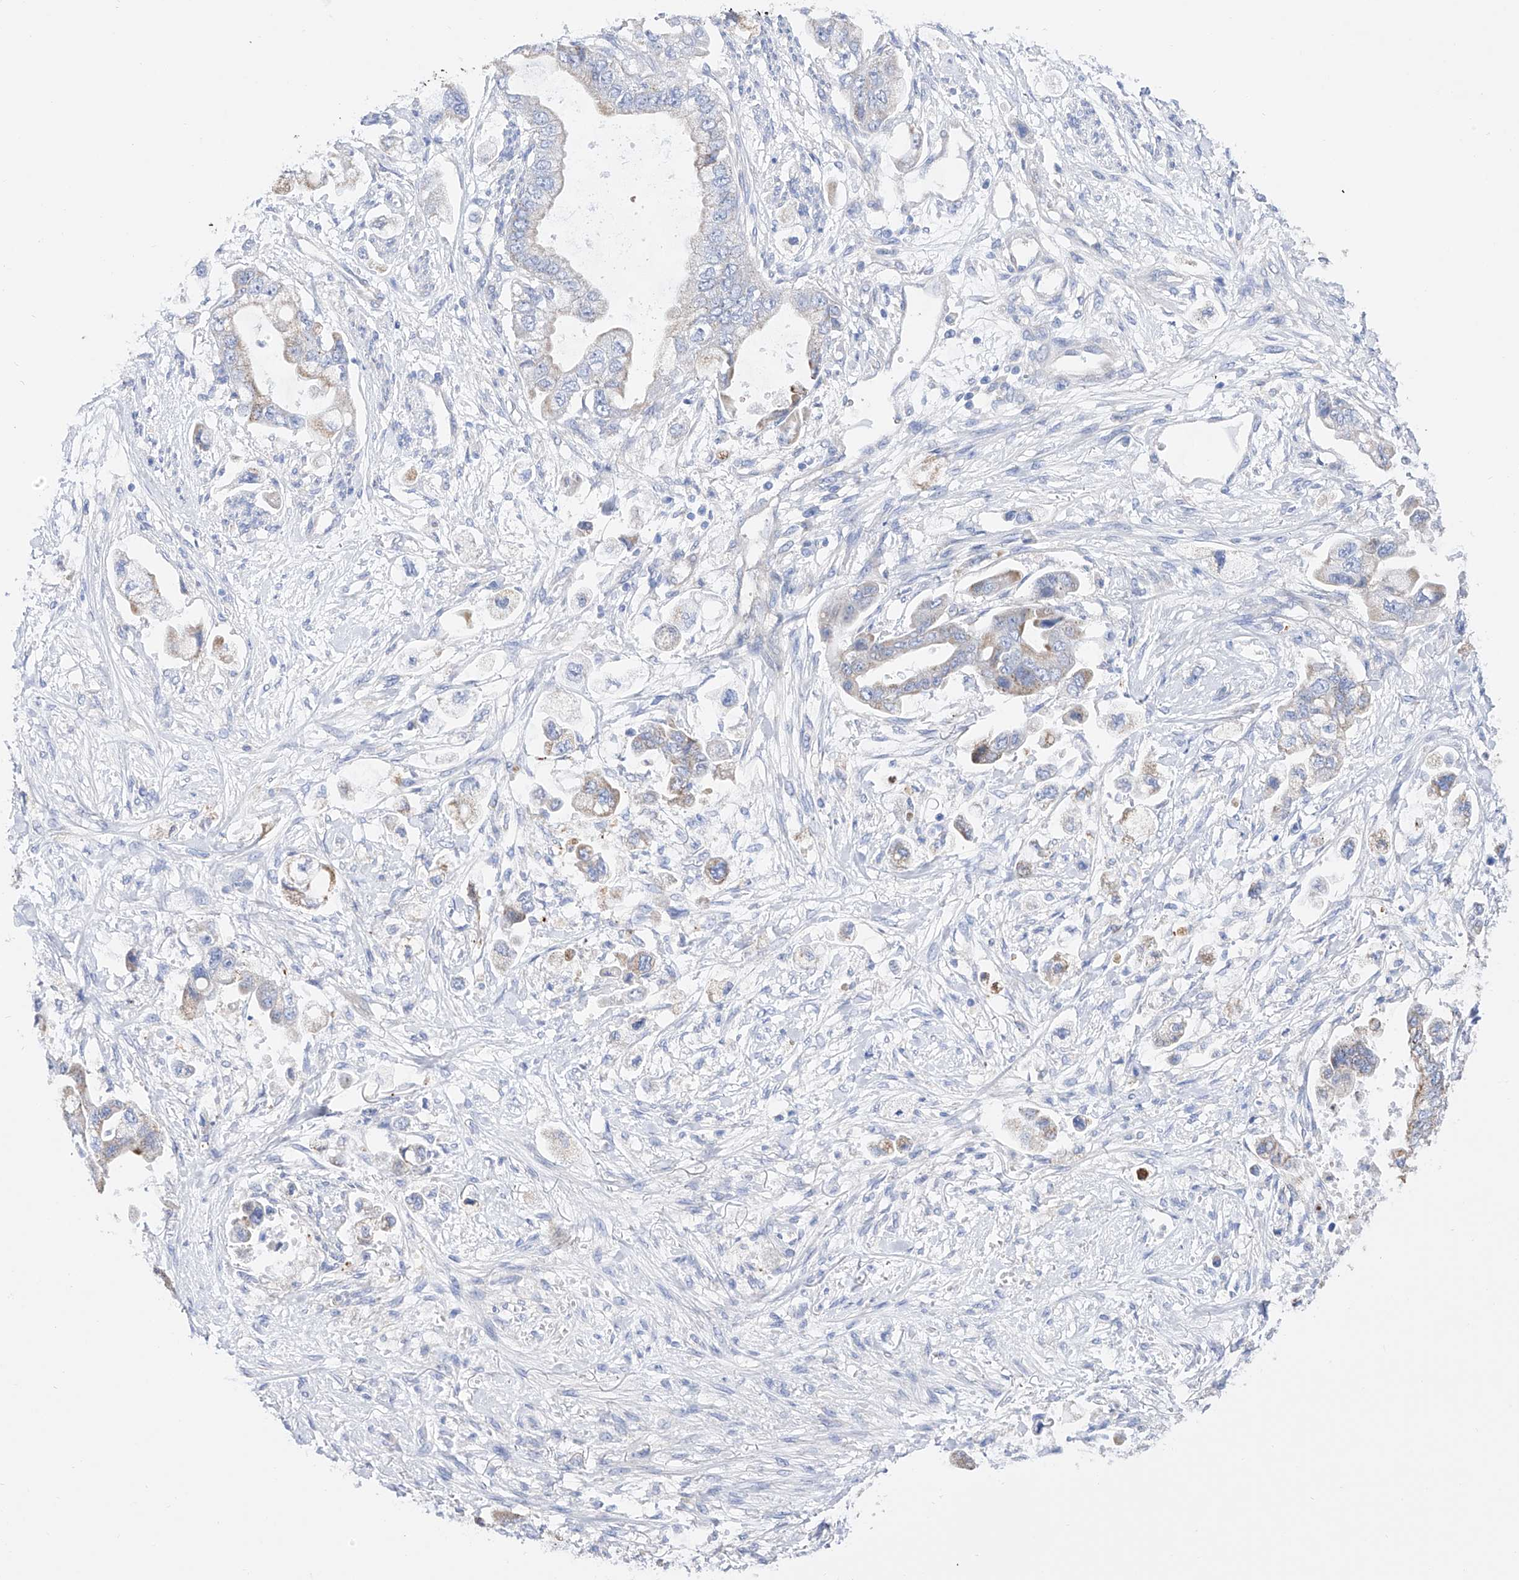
{"staining": {"intensity": "negative", "quantity": "none", "location": "none"}, "tissue": "stomach cancer", "cell_type": "Tumor cells", "image_type": "cancer", "snomed": [{"axis": "morphology", "description": "Adenocarcinoma, NOS"}, {"axis": "topography", "description": "Stomach"}], "caption": "Tumor cells are negative for brown protein staining in adenocarcinoma (stomach). (Stains: DAB (3,3'-diaminobenzidine) IHC with hematoxylin counter stain, Microscopy: brightfield microscopy at high magnification).", "gene": "ZNF653", "patient": {"sex": "male", "age": 62}}